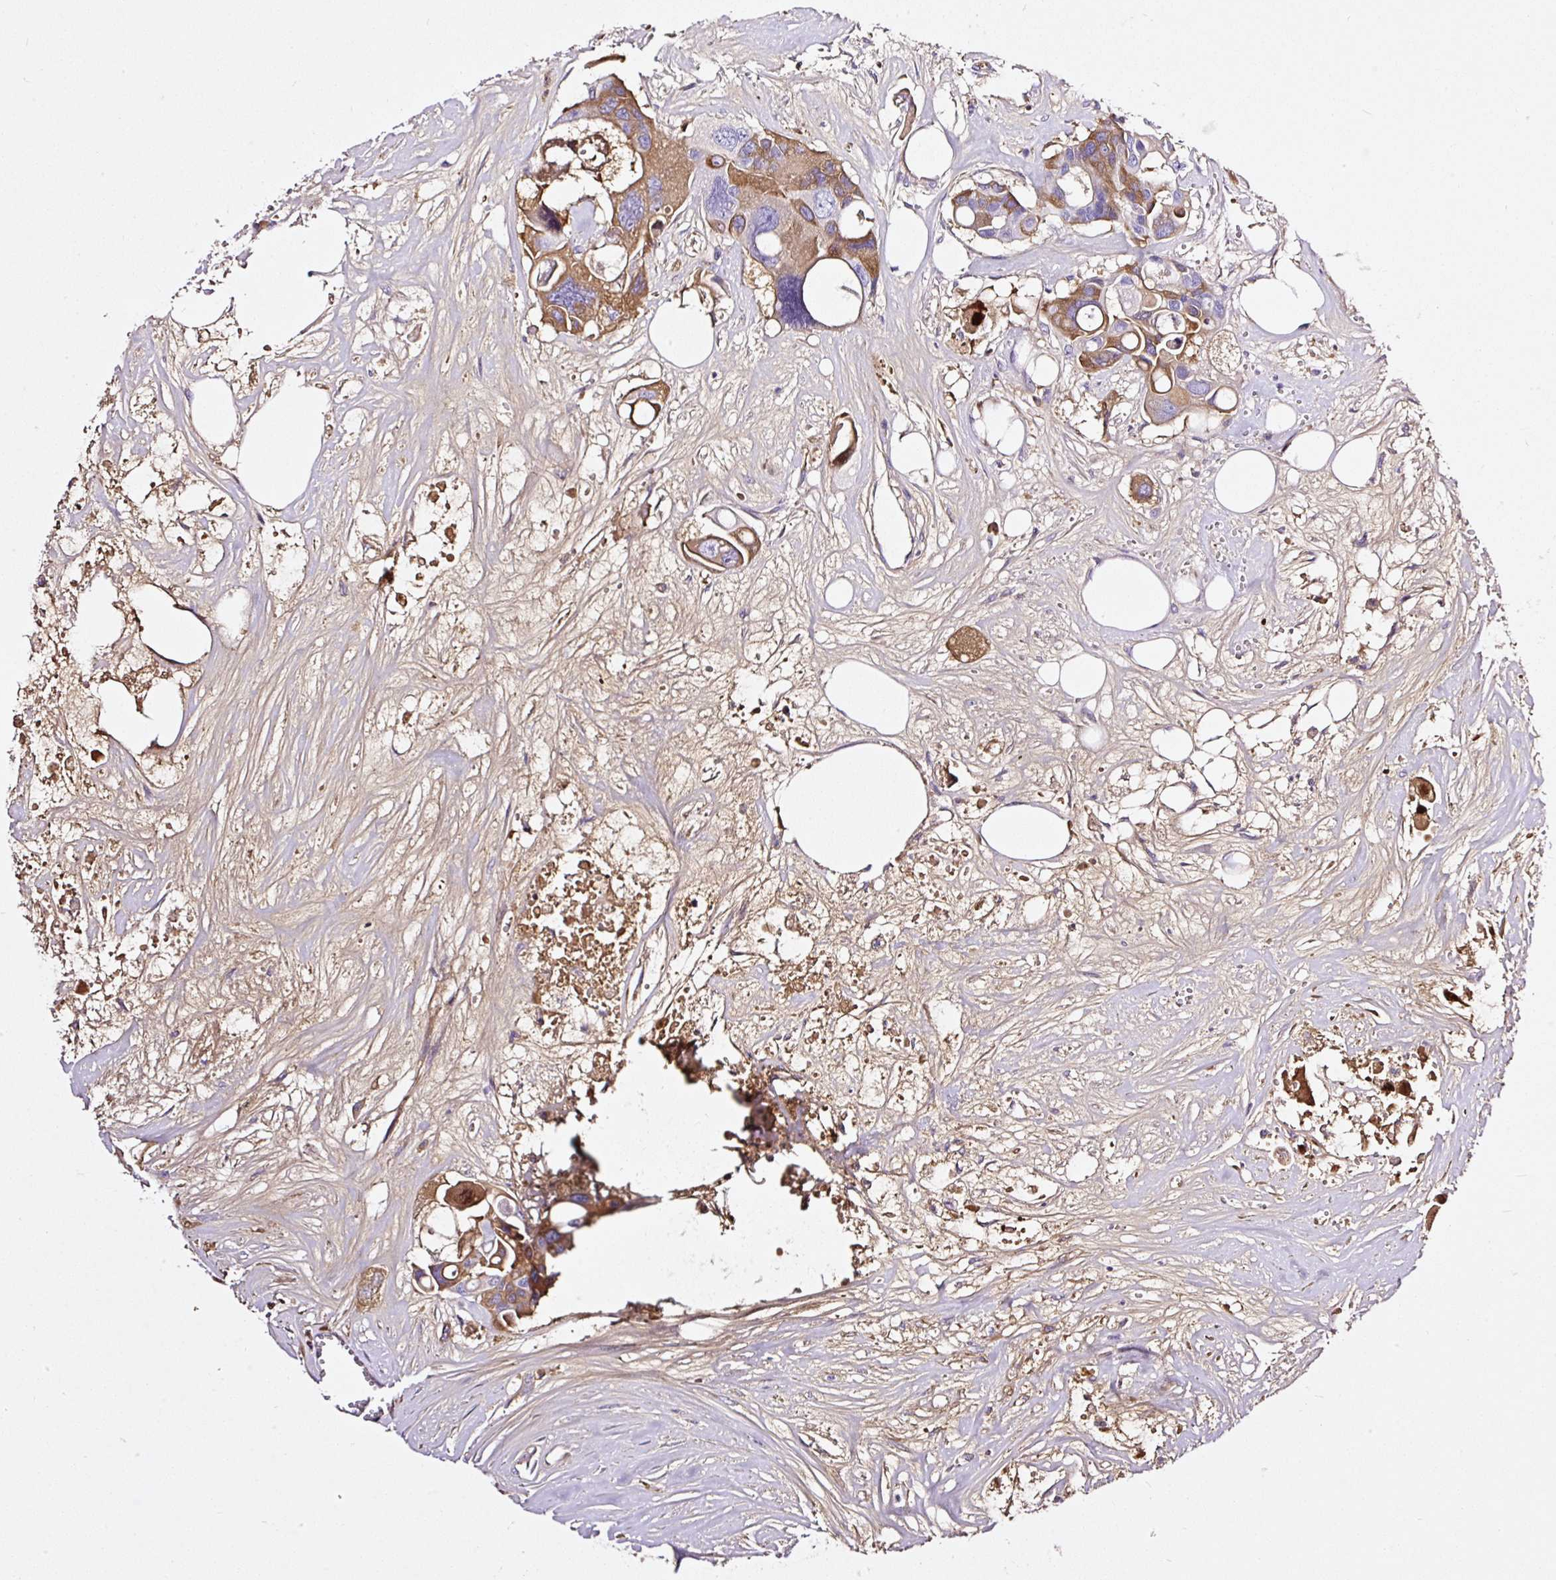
{"staining": {"intensity": "moderate", "quantity": ">75%", "location": "cytoplasmic/membranous"}, "tissue": "colorectal cancer", "cell_type": "Tumor cells", "image_type": "cancer", "snomed": [{"axis": "morphology", "description": "Adenocarcinoma, NOS"}, {"axis": "topography", "description": "Colon"}], "caption": "Colorectal adenocarcinoma stained for a protein (brown) displays moderate cytoplasmic/membranous positive expression in about >75% of tumor cells.", "gene": "CLEC3B", "patient": {"sex": "male", "age": 77}}